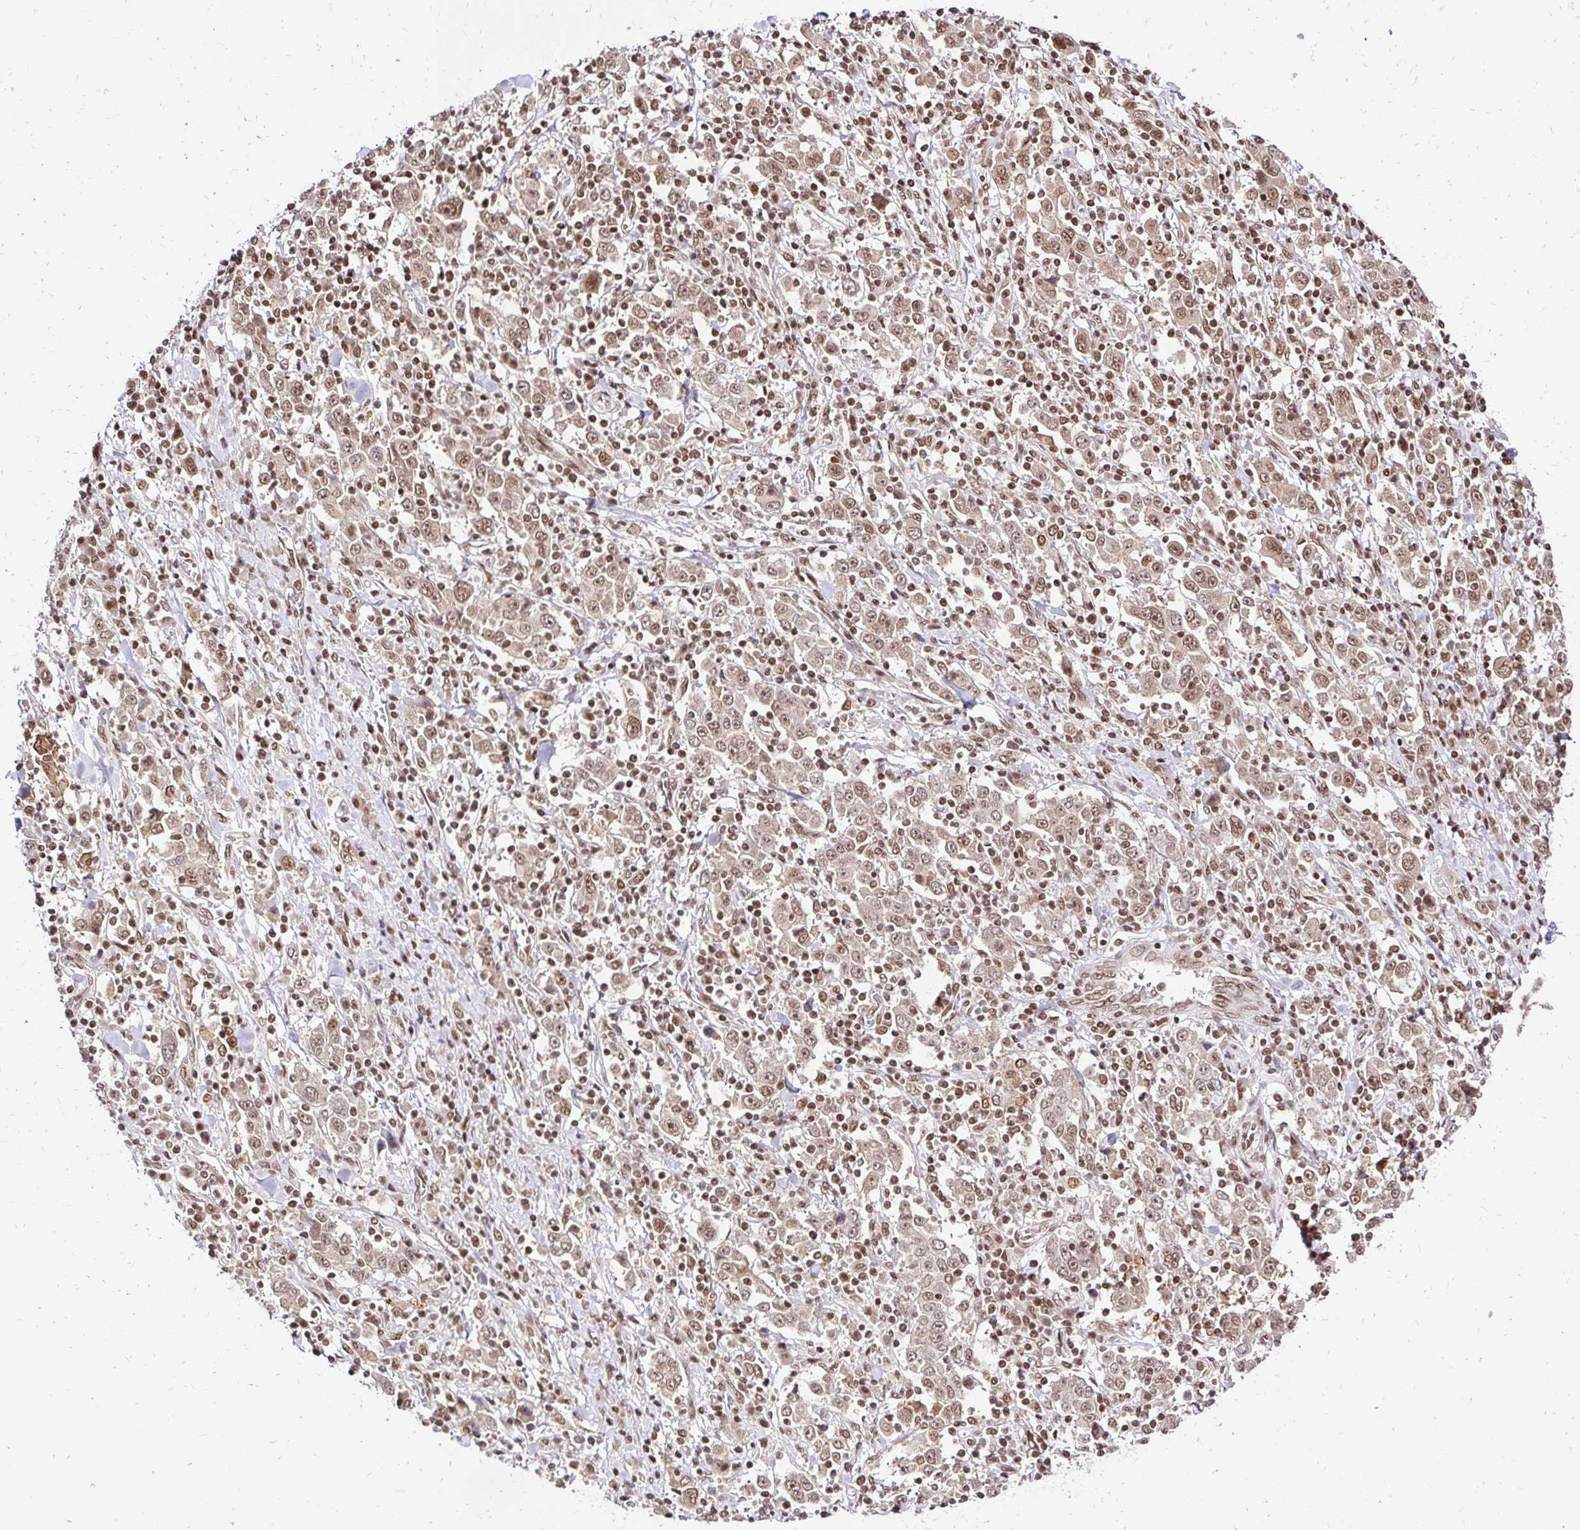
{"staining": {"intensity": "weak", "quantity": ">75%", "location": "cytoplasmic/membranous,nuclear"}, "tissue": "stomach cancer", "cell_type": "Tumor cells", "image_type": "cancer", "snomed": [{"axis": "morphology", "description": "Normal tissue, NOS"}, {"axis": "morphology", "description": "Adenocarcinoma, NOS"}, {"axis": "topography", "description": "Stomach, upper"}, {"axis": "topography", "description": "Stomach"}], "caption": "Immunohistochemical staining of human stomach adenocarcinoma demonstrates low levels of weak cytoplasmic/membranous and nuclear staining in approximately >75% of tumor cells.", "gene": "GLYR1", "patient": {"sex": "male", "age": 59}}